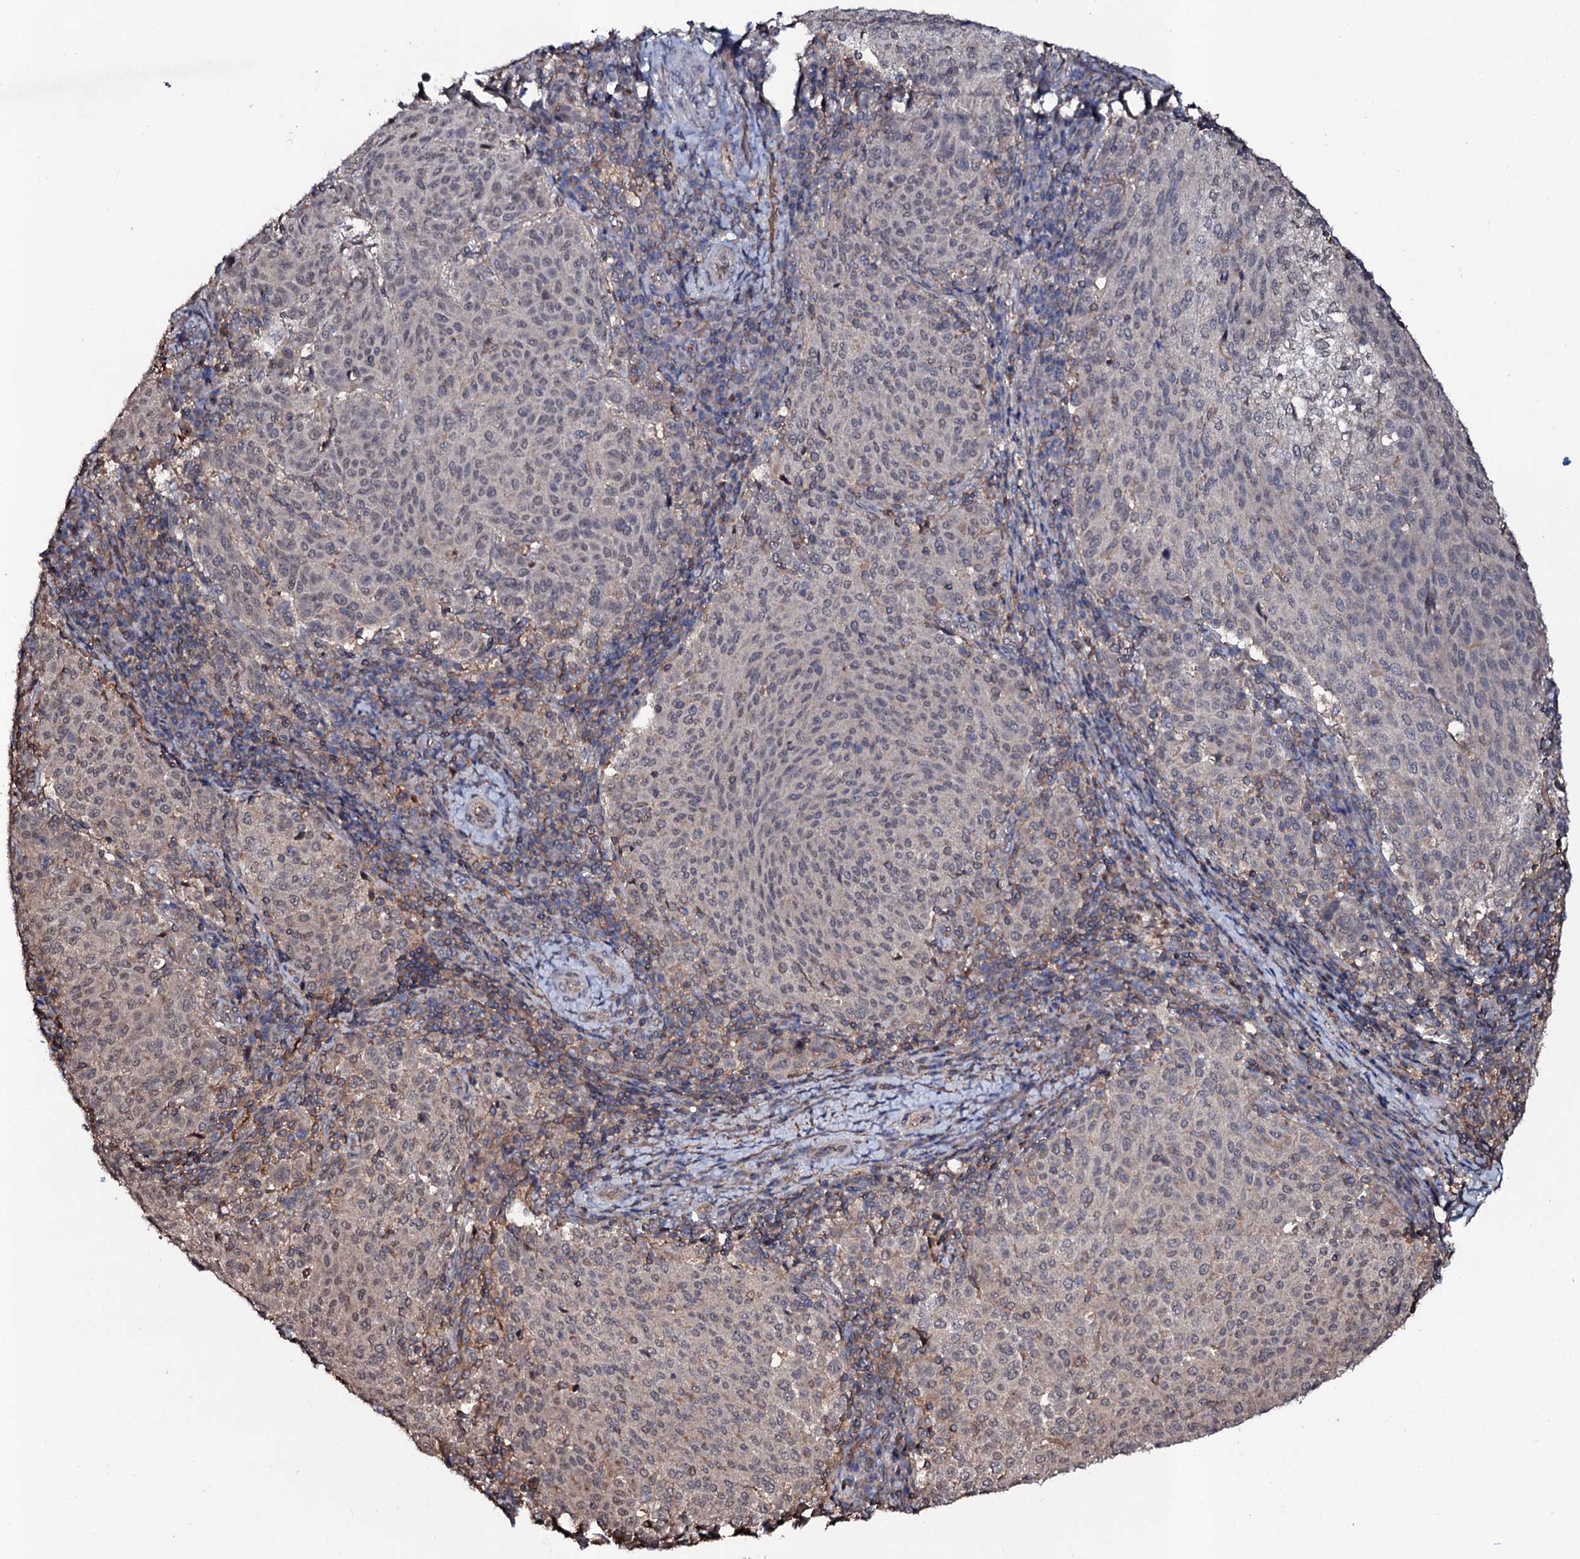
{"staining": {"intensity": "negative", "quantity": "none", "location": "none"}, "tissue": "cervical cancer", "cell_type": "Tumor cells", "image_type": "cancer", "snomed": [{"axis": "morphology", "description": "Squamous cell carcinoma, NOS"}, {"axis": "topography", "description": "Cervix"}], "caption": "This is a image of IHC staining of squamous cell carcinoma (cervical), which shows no positivity in tumor cells.", "gene": "COG6", "patient": {"sex": "female", "age": 46}}